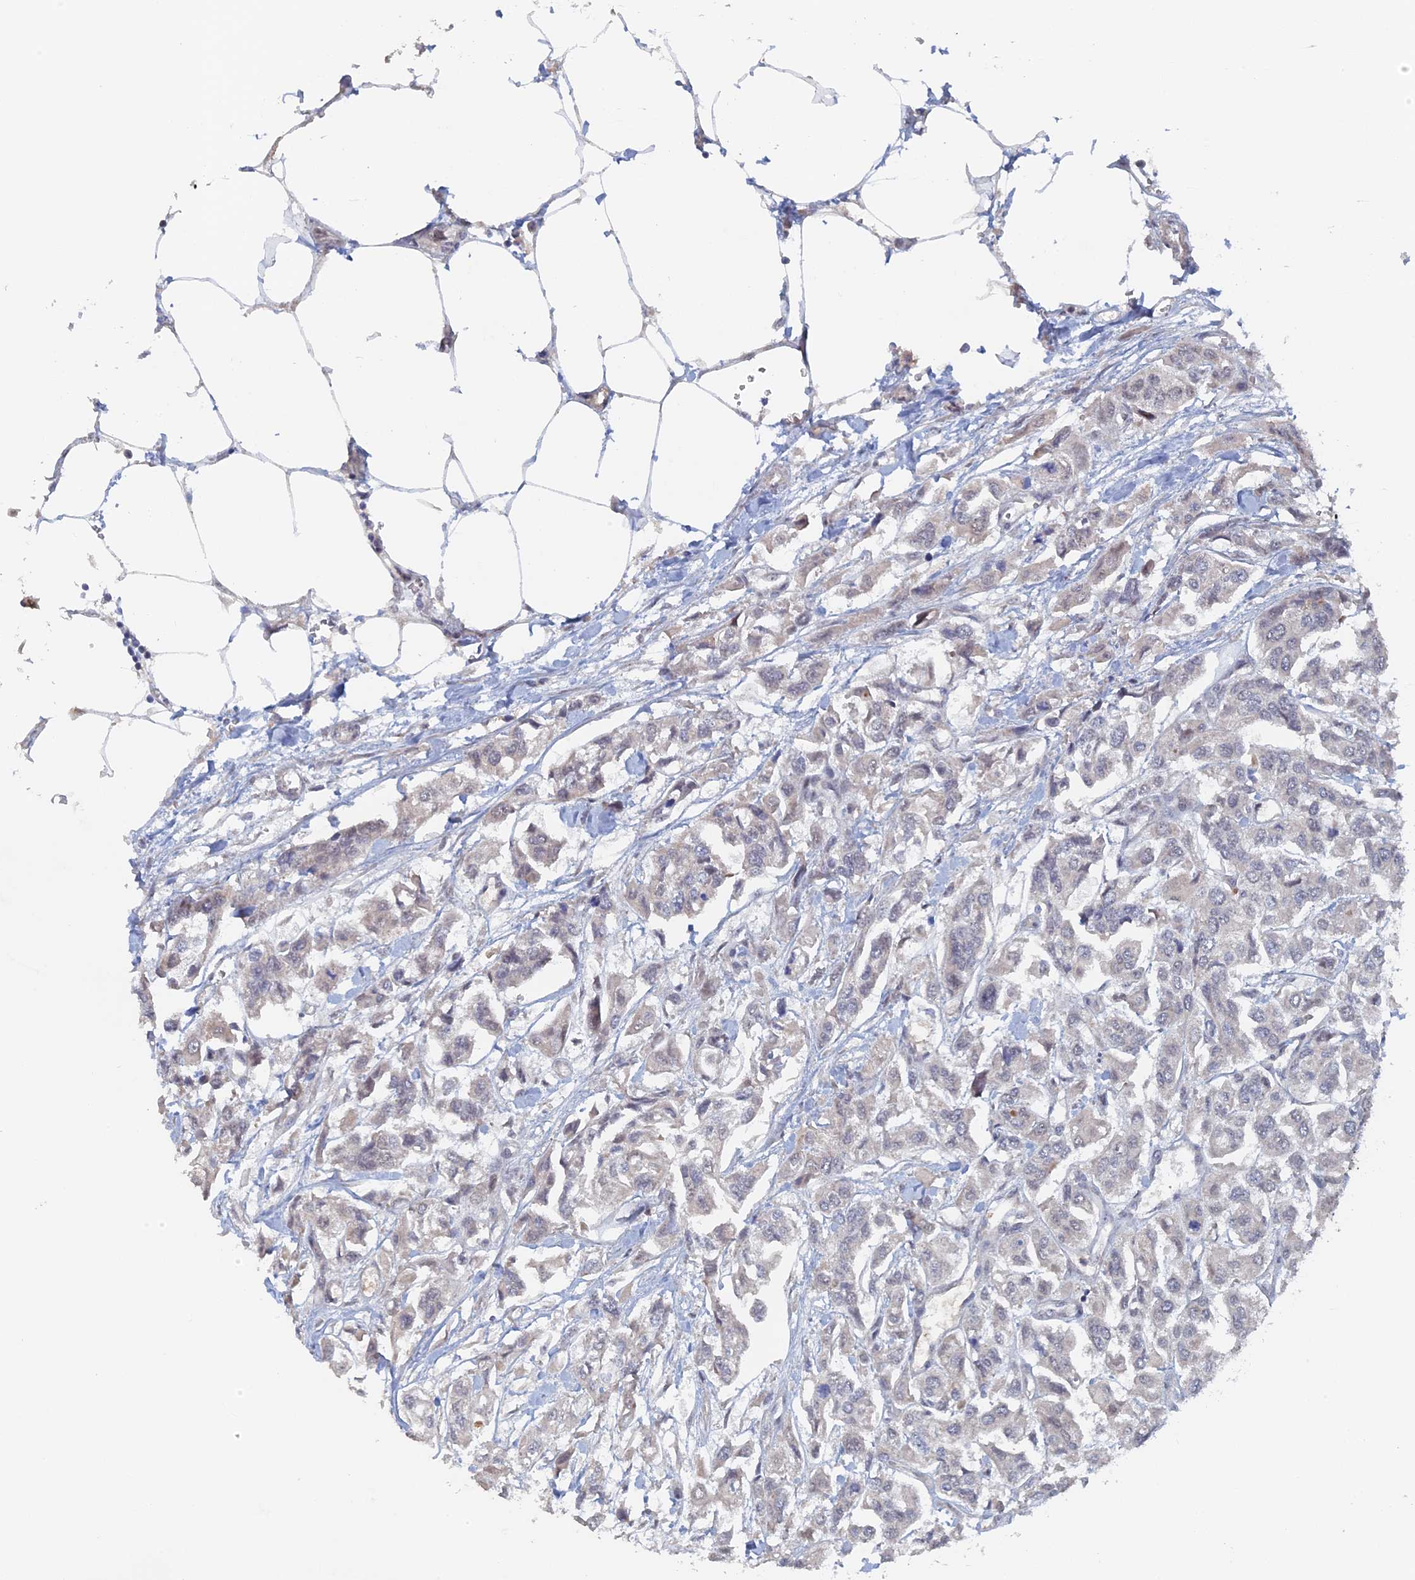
{"staining": {"intensity": "negative", "quantity": "none", "location": "none"}, "tissue": "urothelial cancer", "cell_type": "Tumor cells", "image_type": "cancer", "snomed": [{"axis": "morphology", "description": "Urothelial carcinoma, High grade"}, {"axis": "topography", "description": "Urinary bladder"}], "caption": "A high-resolution histopathology image shows immunohistochemistry (IHC) staining of urothelial carcinoma (high-grade), which shows no significant positivity in tumor cells.", "gene": "ELOVL6", "patient": {"sex": "male", "age": 67}}